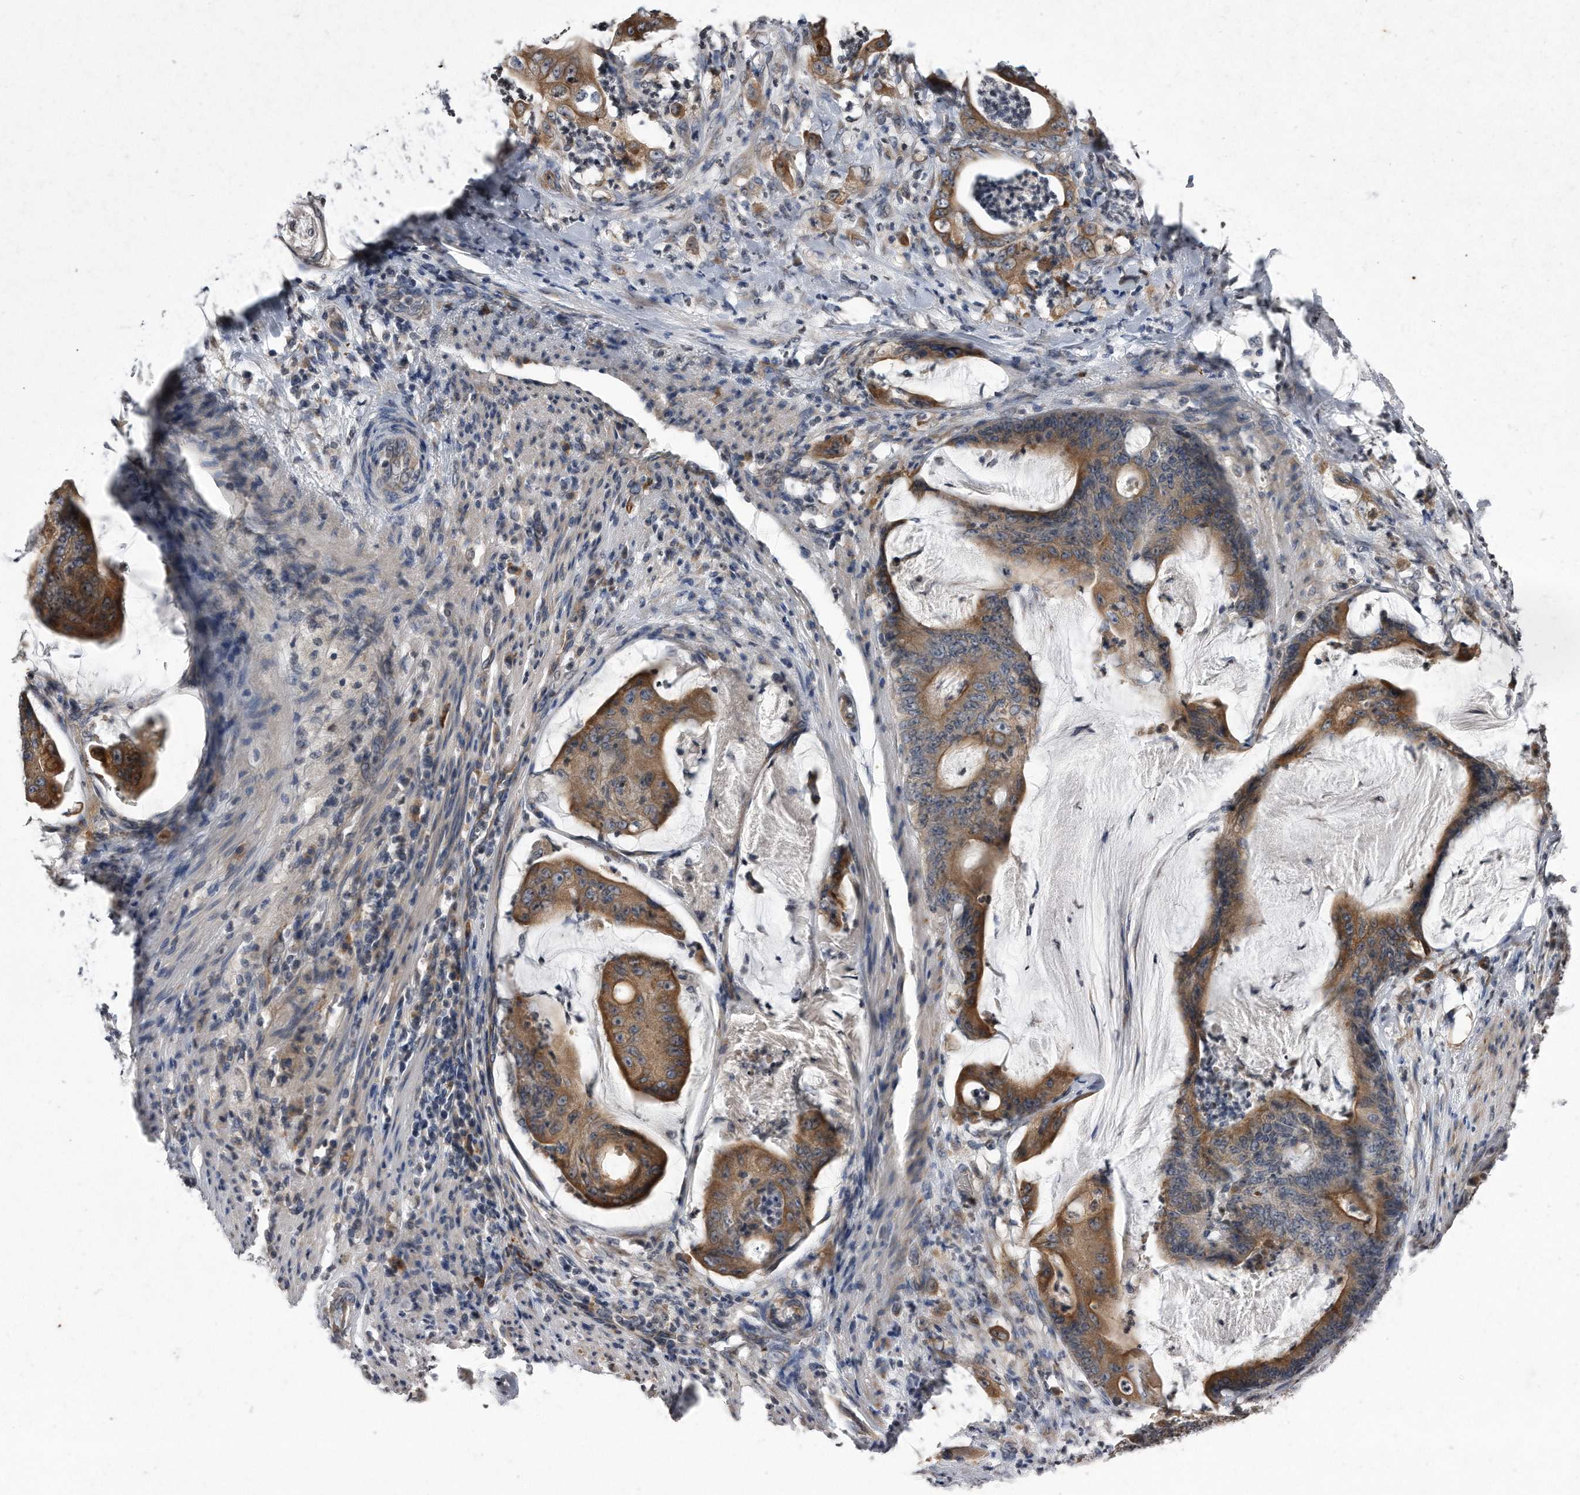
{"staining": {"intensity": "moderate", "quantity": ">75%", "location": "cytoplasmic/membranous"}, "tissue": "stomach cancer", "cell_type": "Tumor cells", "image_type": "cancer", "snomed": [{"axis": "morphology", "description": "Adenocarcinoma, NOS"}, {"axis": "topography", "description": "Stomach"}], "caption": "IHC of human stomach cancer displays medium levels of moderate cytoplasmic/membranous expression in about >75% of tumor cells.", "gene": "DAB1", "patient": {"sex": "female", "age": 73}}